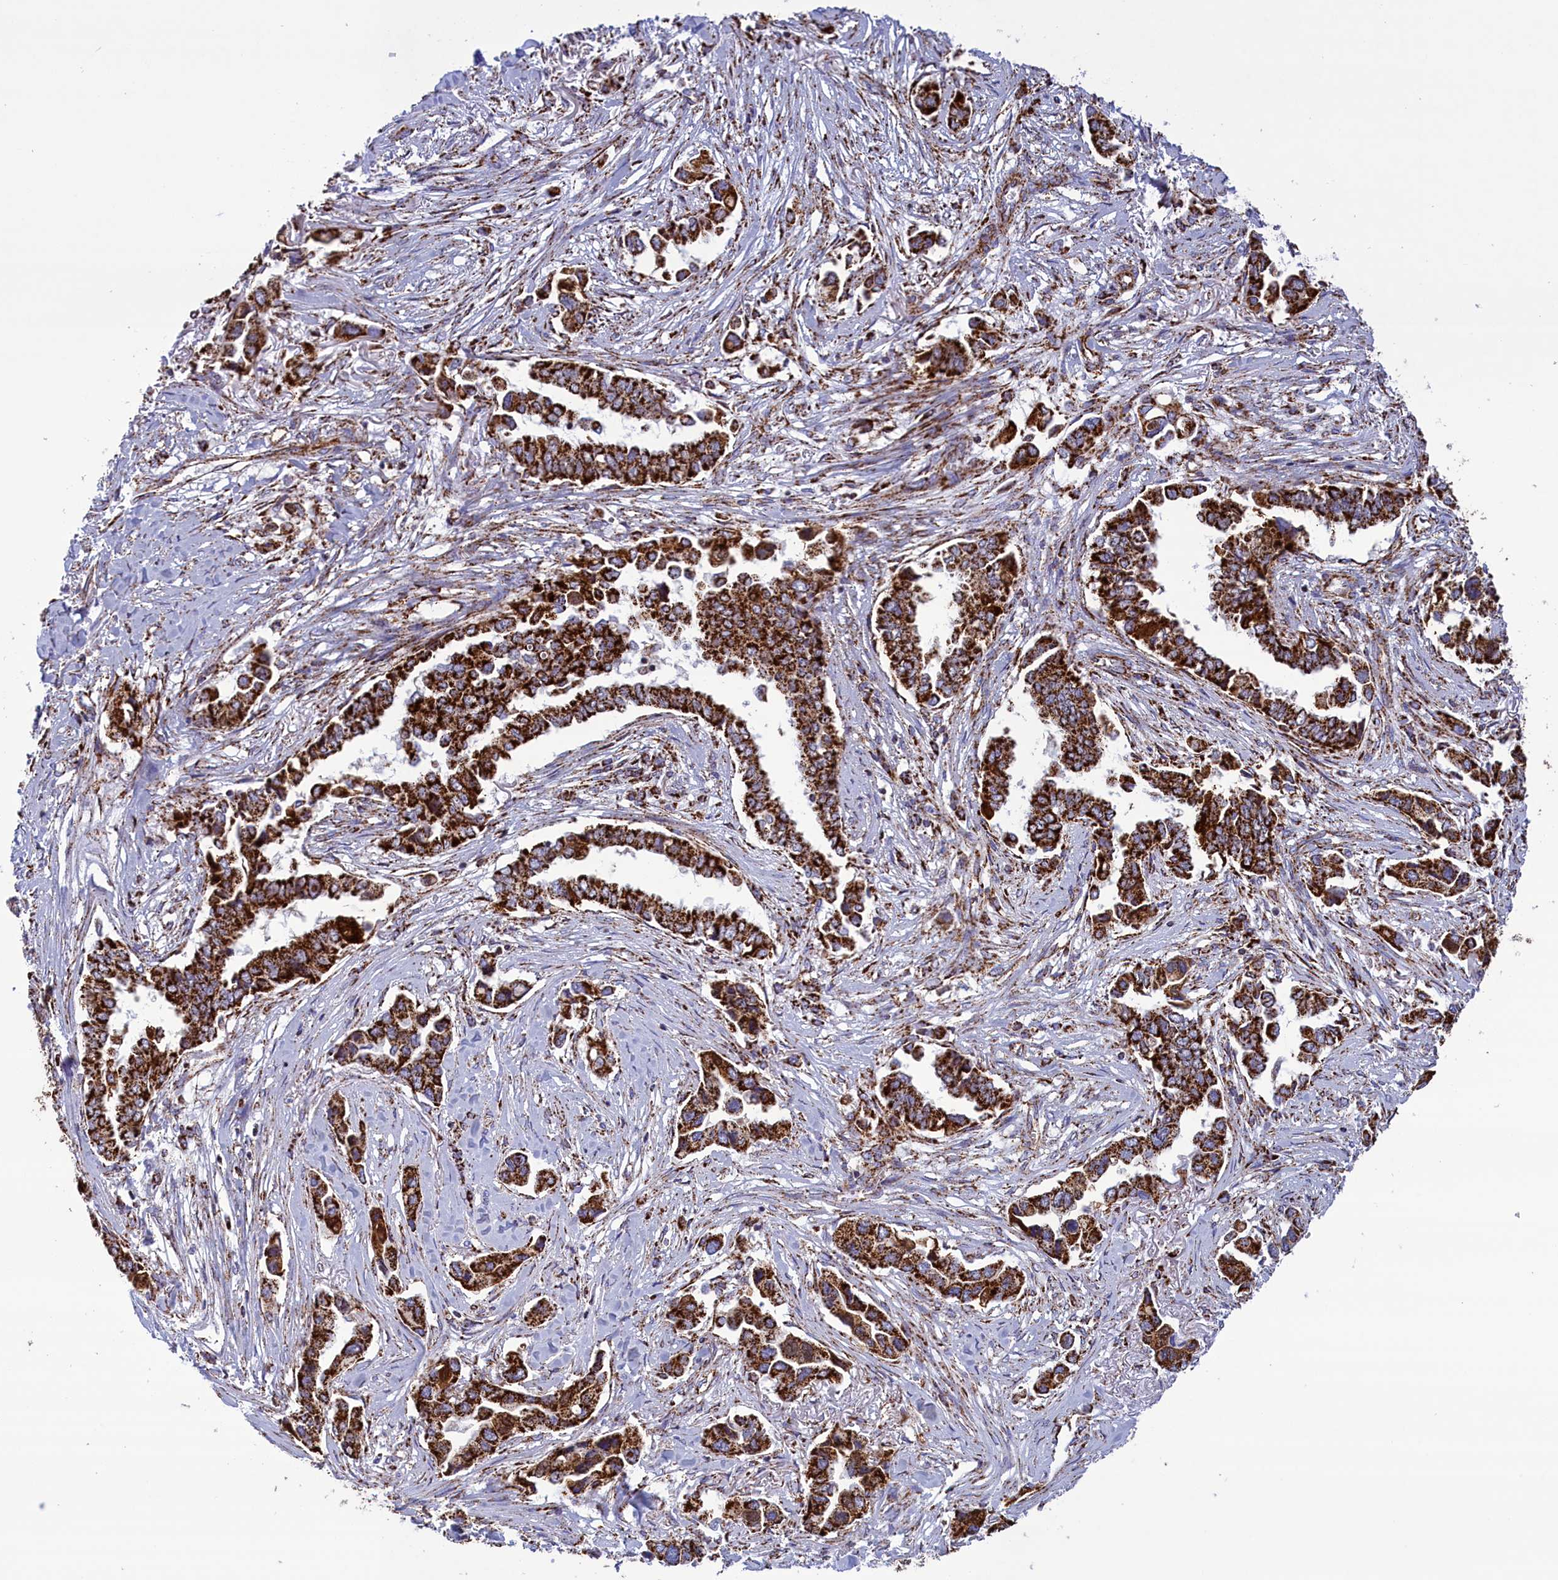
{"staining": {"intensity": "strong", "quantity": ">75%", "location": "cytoplasmic/membranous"}, "tissue": "lung cancer", "cell_type": "Tumor cells", "image_type": "cancer", "snomed": [{"axis": "morphology", "description": "Adenocarcinoma, NOS"}, {"axis": "topography", "description": "Lung"}], "caption": "Adenocarcinoma (lung) stained with IHC displays strong cytoplasmic/membranous staining in about >75% of tumor cells. The staining is performed using DAB (3,3'-diaminobenzidine) brown chromogen to label protein expression. The nuclei are counter-stained blue using hematoxylin.", "gene": "ISOC2", "patient": {"sex": "female", "age": 76}}